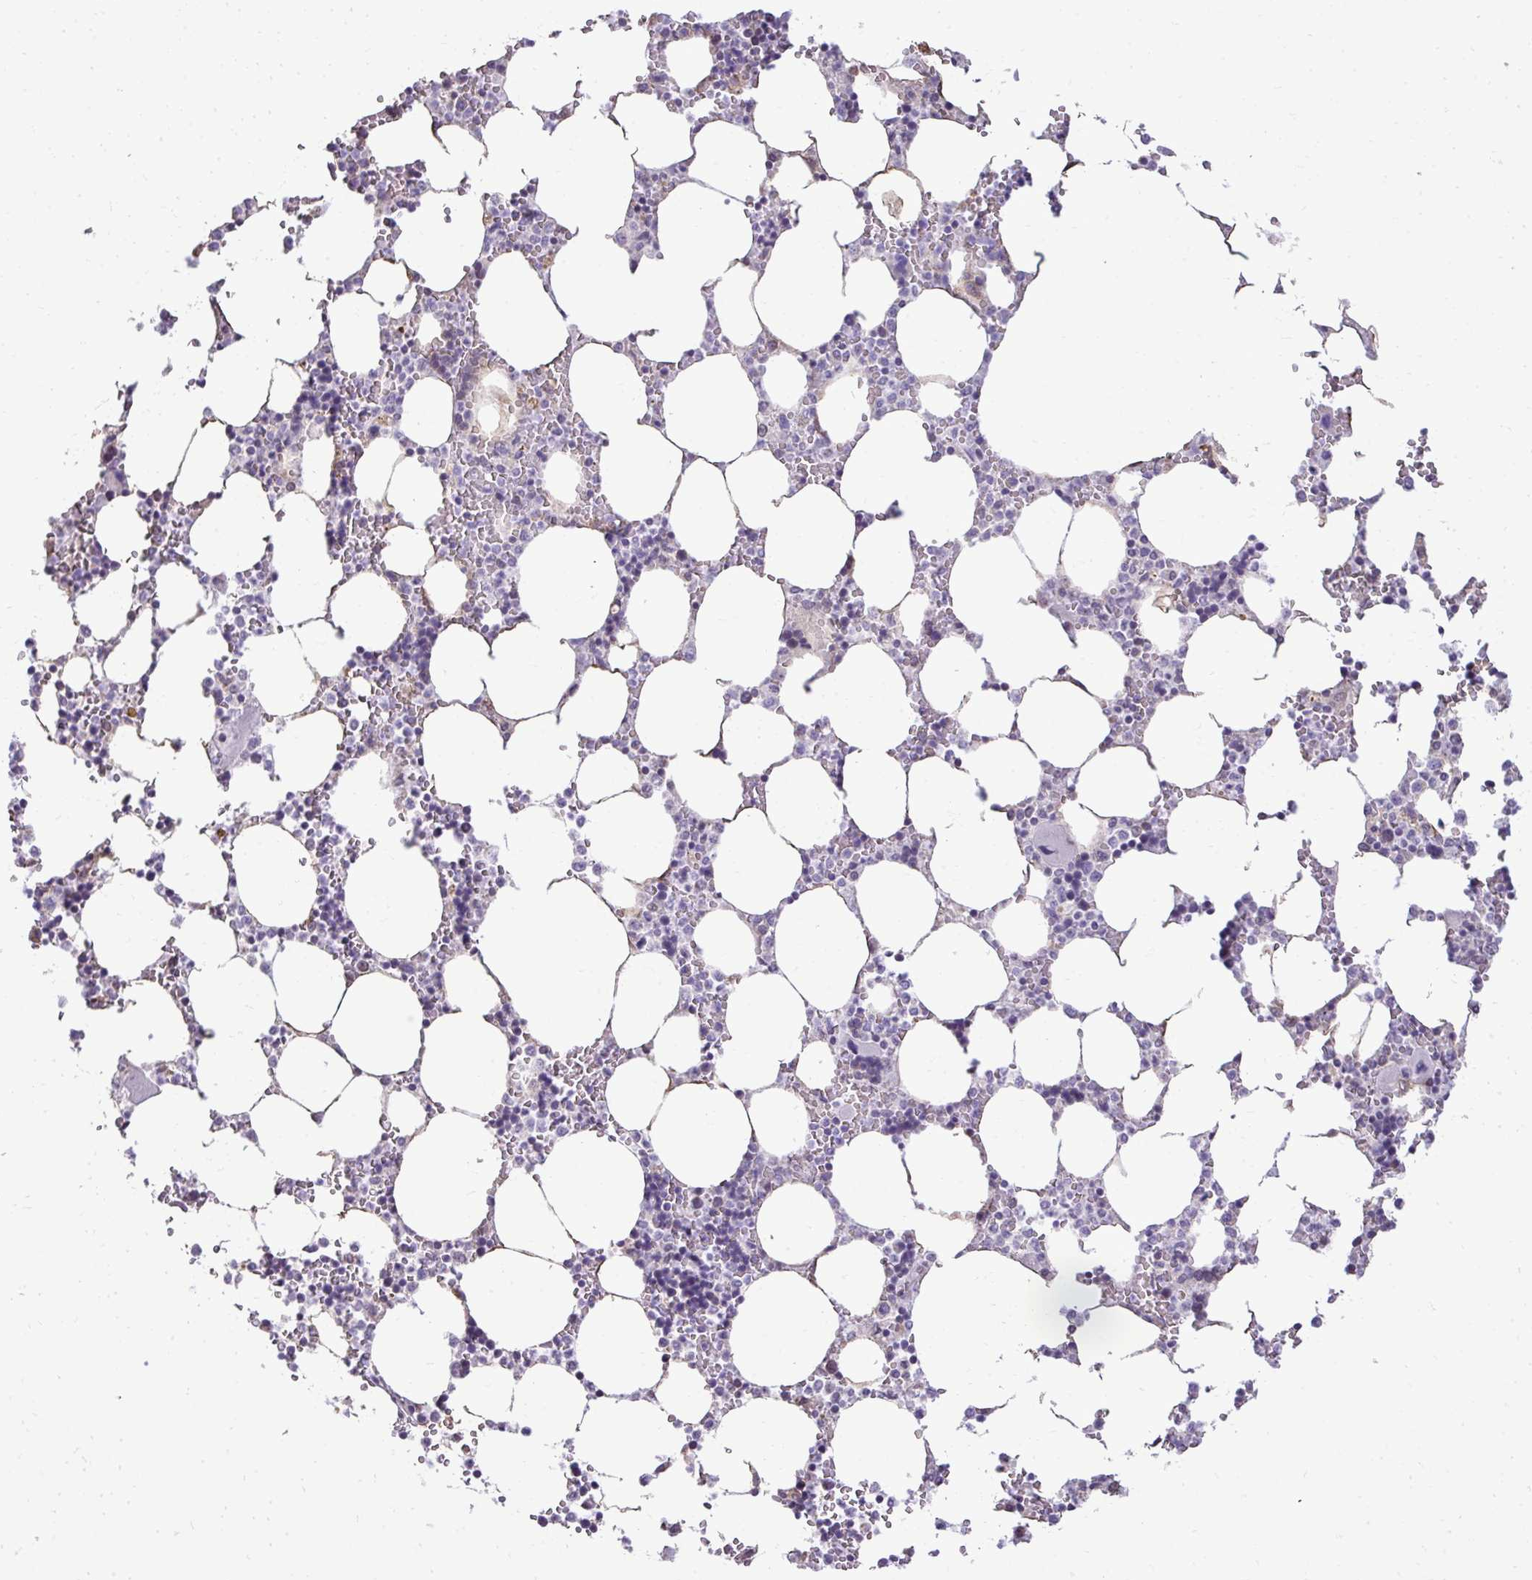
{"staining": {"intensity": "negative", "quantity": "none", "location": "none"}, "tissue": "bone marrow", "cell_type": "Hematopoietic cells", "image_type": "normal", "snomed": [{"axis": "morphology", "description": "Normal tissue, NOS"}, {"axis": "topography", "description": "Bone marrow"}], "caption": "An image of human bone marrow is negative for staining in hematopoietic cells. (DAB (3,3'-diaminobenzidine) immunohistochemistry with hematoxylin counter stain).", "gene": "NPPA", "patient": {"sex": "male", "age": 64}}